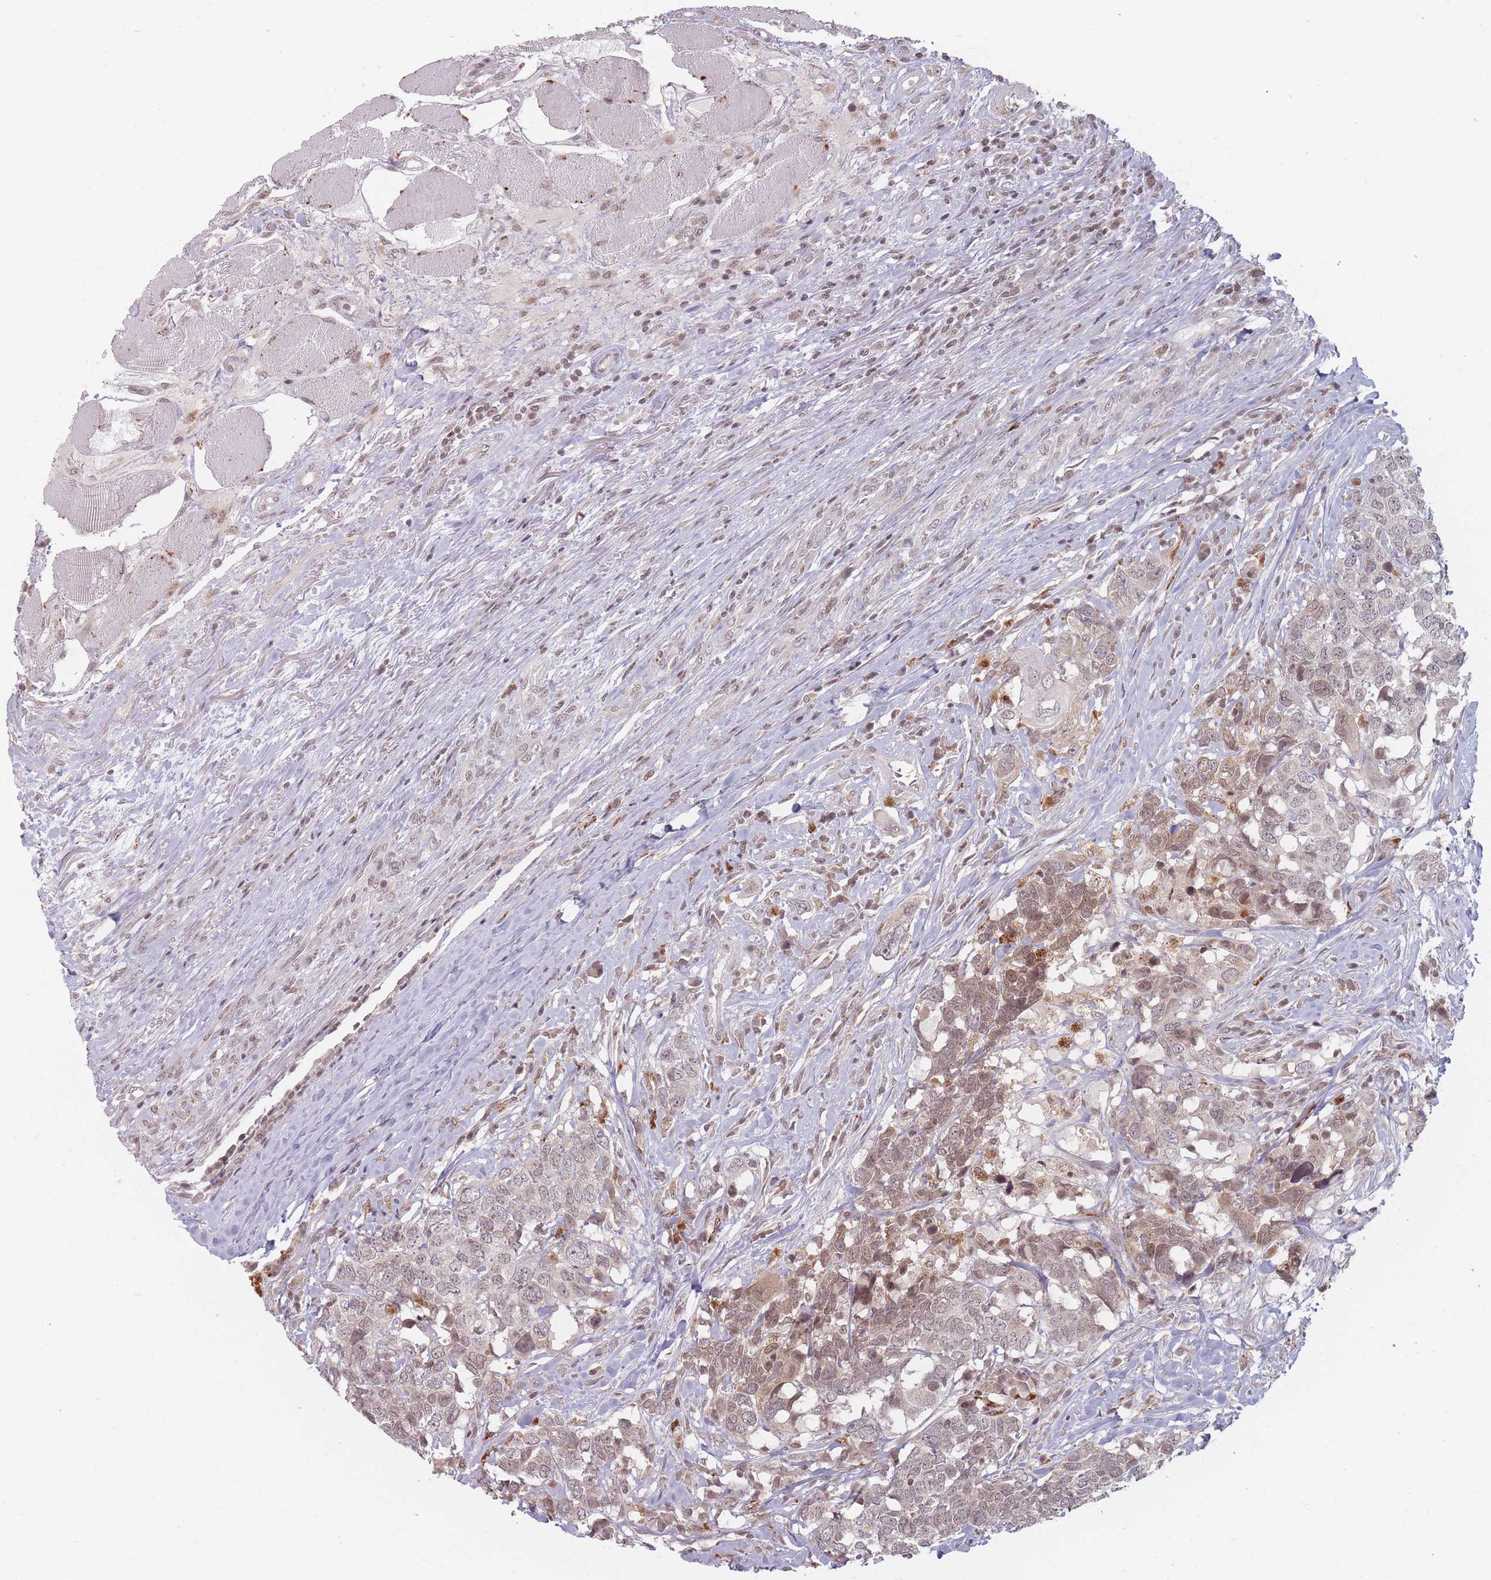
{"staining": {"intensity": "weak", "quantity": "25%-75%", "location": "cytoplasmic/membranous,nuclear"}, "tissue": "head and neck cancer", "cell_type": "Tumor cells", "image_type": "cancer", "snomed": [{"axis": "morphology", "description": "Squamous cell carcinoma, NOS"}, {"axis": "topography", "description": "Head-Neck"}], "caption": "High-magnification brightfield microscopy of head and neck cancer (squamous cell carcinoma) stained with DAB (brown) and counterstained with hematoxylin (blue). tumor cells exhibit weak cytoplasmic/membranous and nuclear positivity is appreciated in about25%-75% of cells.", "gene": "SPATA45", "patient": {"sex": "male", "age": 66}}